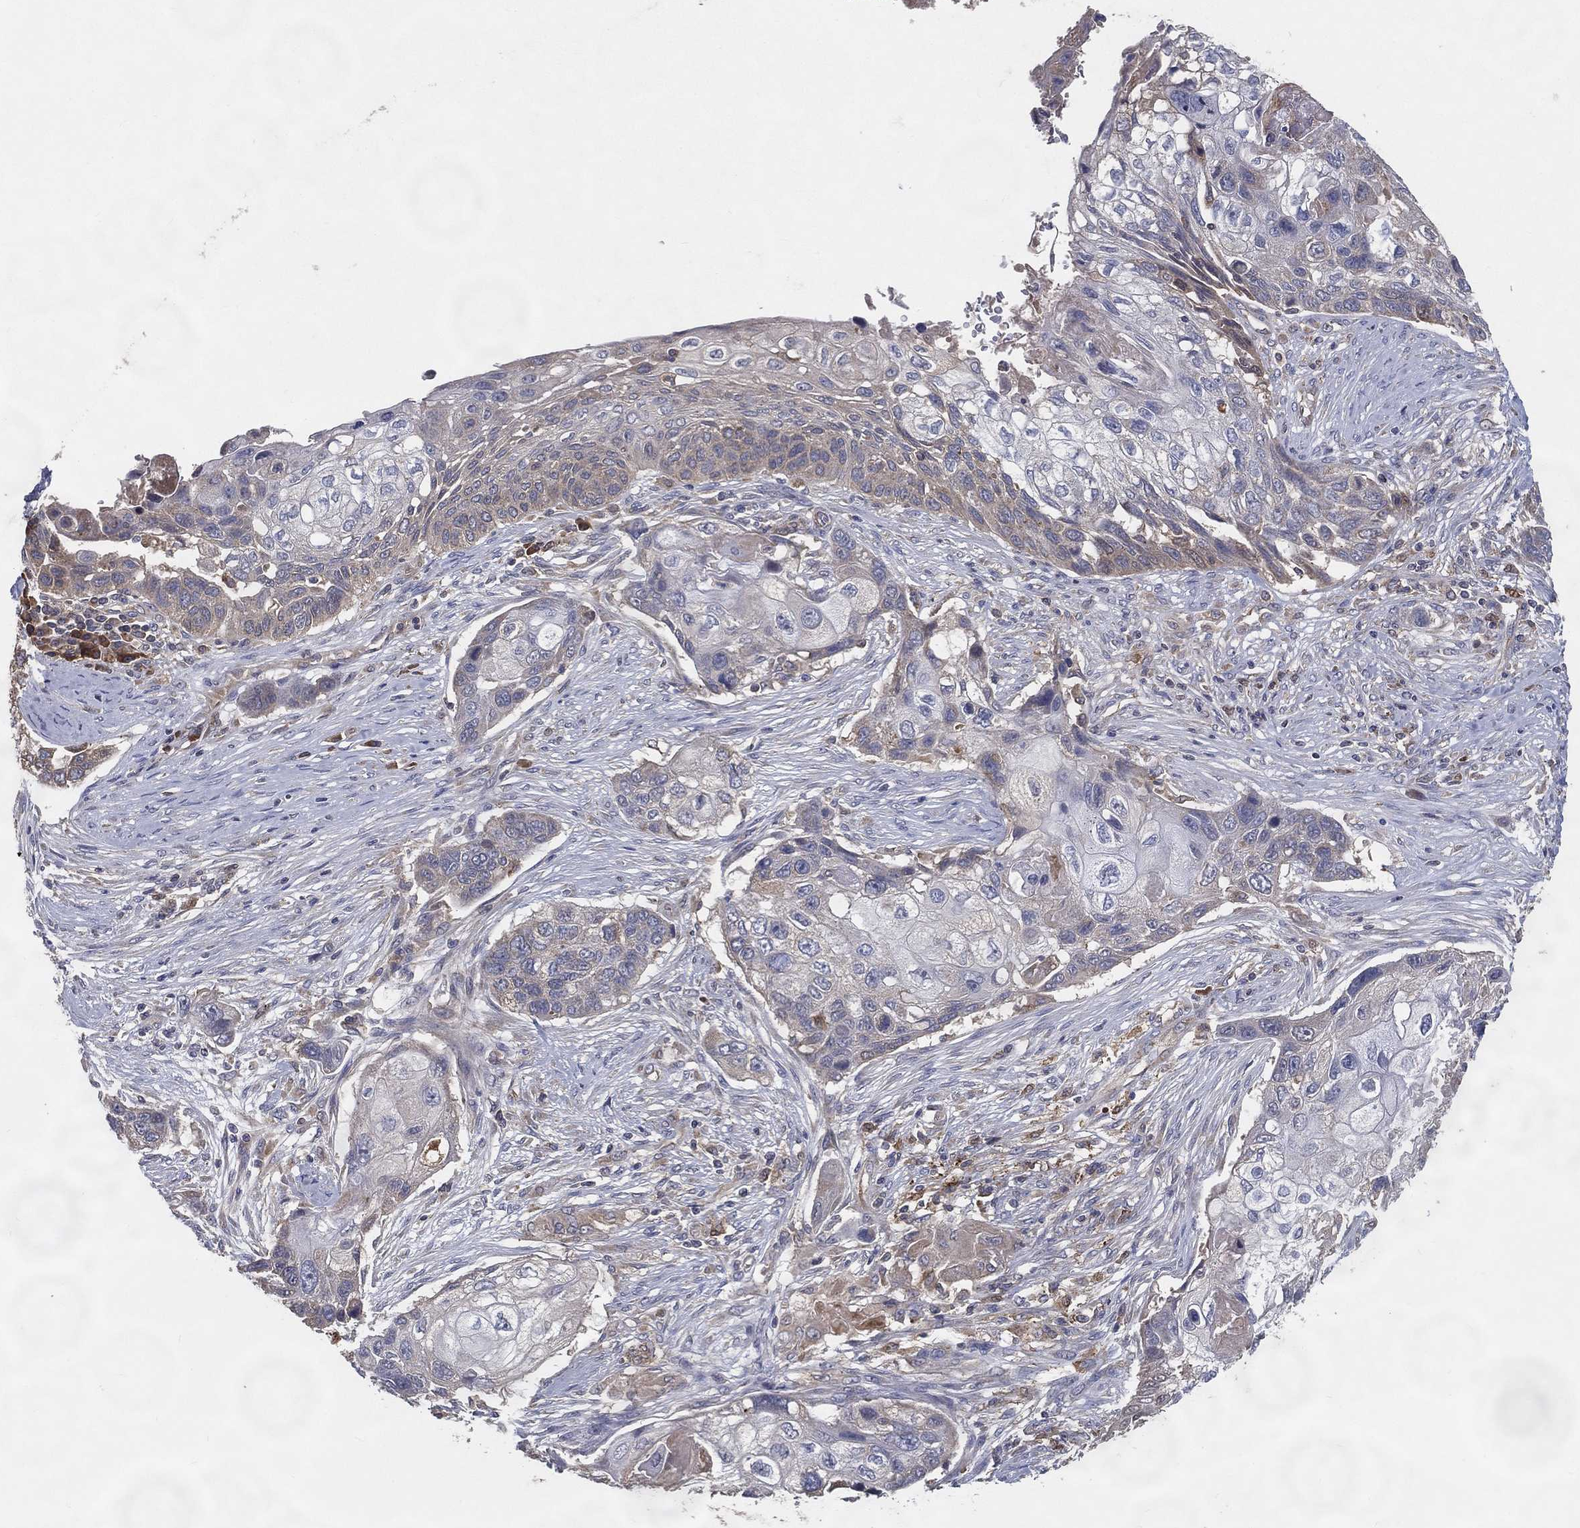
{"staining": {"intensity": "weak", "quantity": "<25%", "location": "cytoplasmic/membranous"}, "tissue": "lung cancer", "cell_type": "Tumor cells", "image_type": "cancer", "snomed": [{"axis": "morphology", "description": "Normal tissue, NOS"}, {"axis": "morphology", "description": "Squamous cell carcinoma, NOS"}, {"axis": "topography", "description": "Bronchus"}, {"axis": "topography", "description": "Lung"}], "caption": "DAB (3,3'-diaminobenzidine) immunohistochemical staining of lung squamous cell carcinoma displays no significant positivity in tumor cells. (Brightfield microscopy of DAB immunohistochemistry (IHC) at high magnification).", "gene": "MT-ND1", "patient": {"sex": "male", "age": 69}}